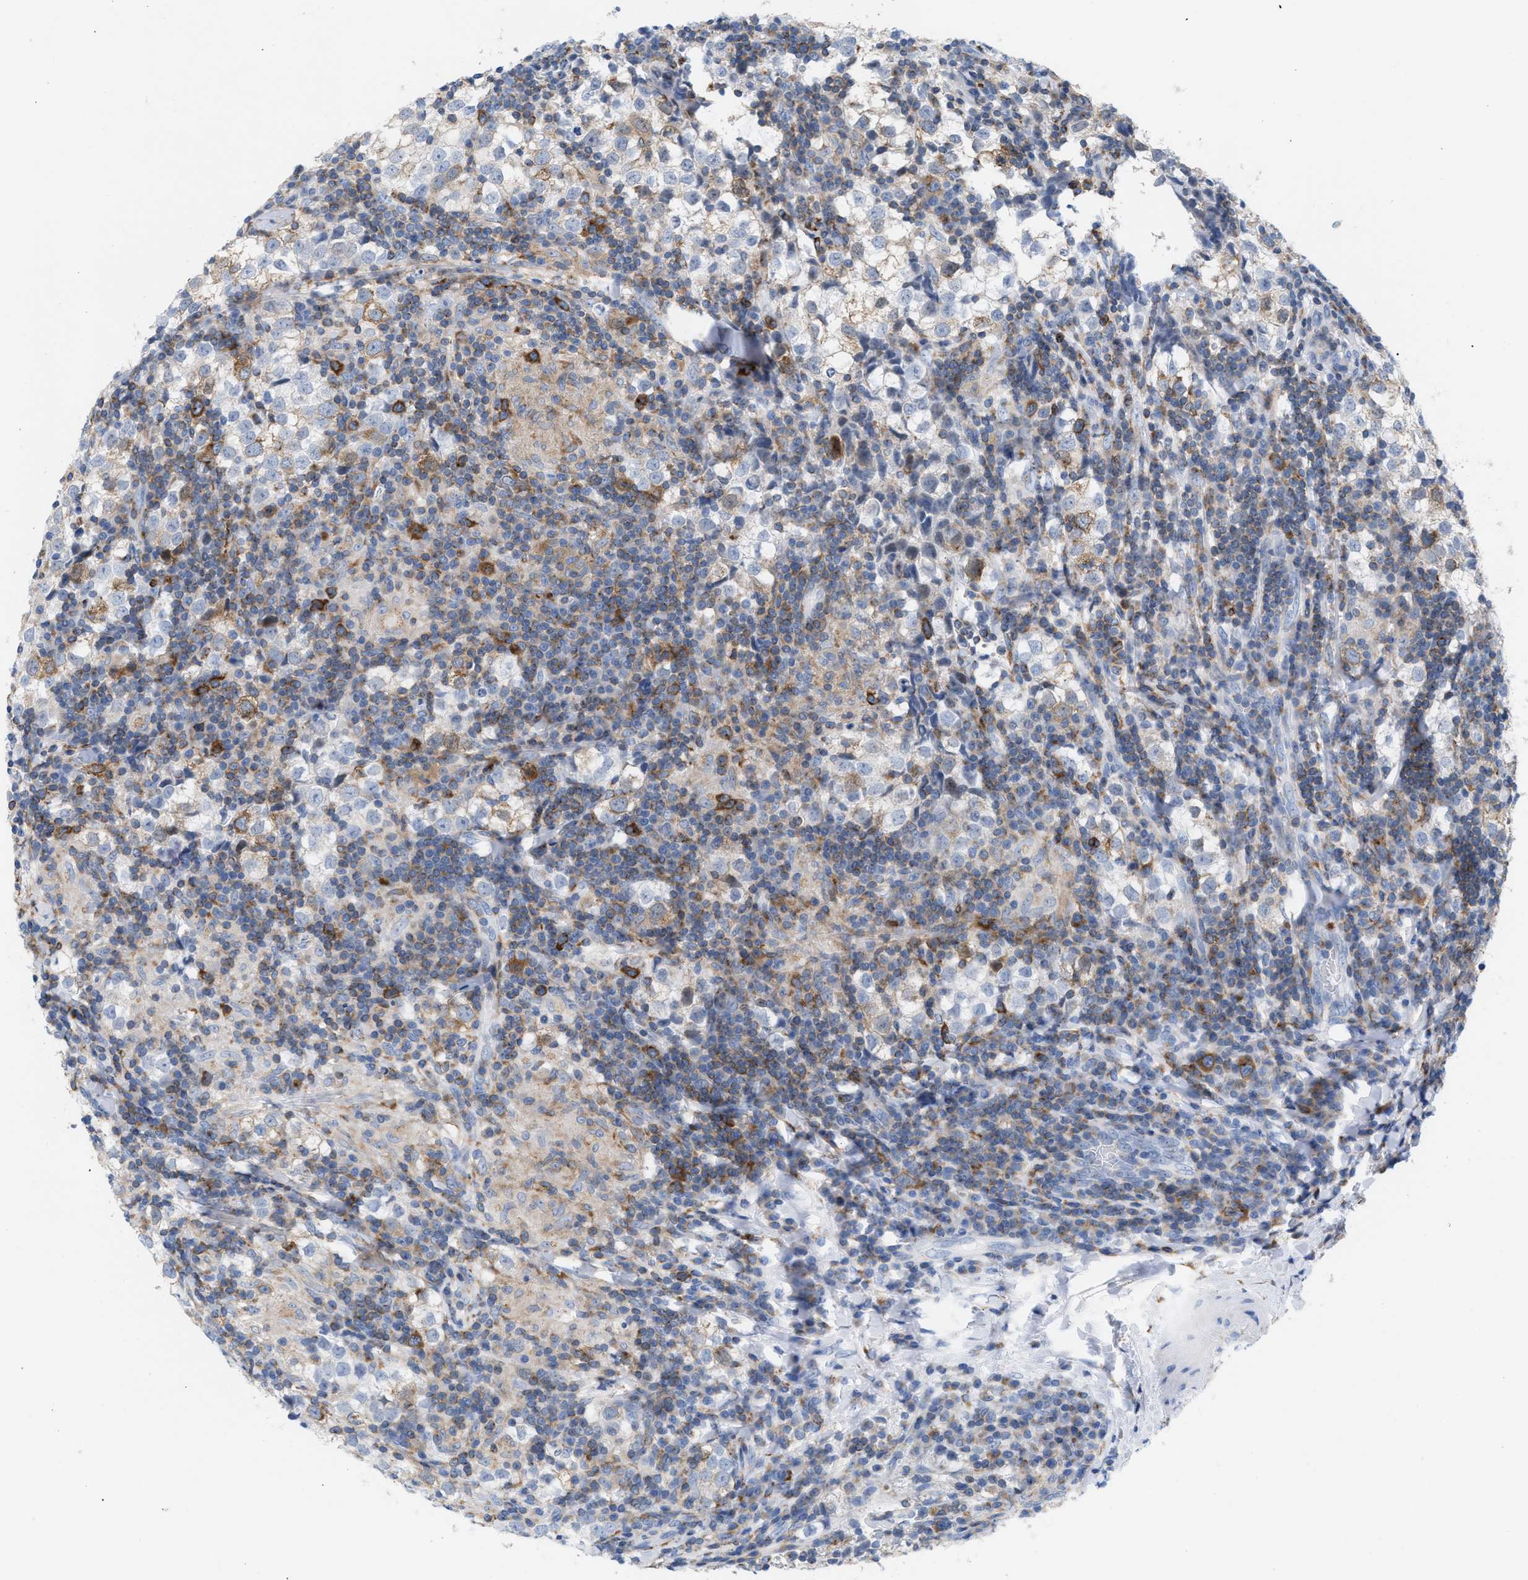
{"staining": {"intensity": "moderate", "quantity": "<25%", "location": "cytoplasmic/membranous"}, "tissue": "testis cancer", "cell_type": "Tumor cells", "image_type": "cancer", "snomed": [{"axis": "morphology", "description": "Seminoma, NOS"}, {"axis": "morphology", "description": "Carcinoma, Embryonal, NOS"}, {"axis": "topography", "description": "Testis"}], "caption": "This is a micrograph of immunohistochemistry (IHC) staining of testis seminoma, which shows moderate positivity in the cytoplasmic/membranous of tumor cells.", "gene": "TACC3", "patient": {"sex": "male", "age": 36}}